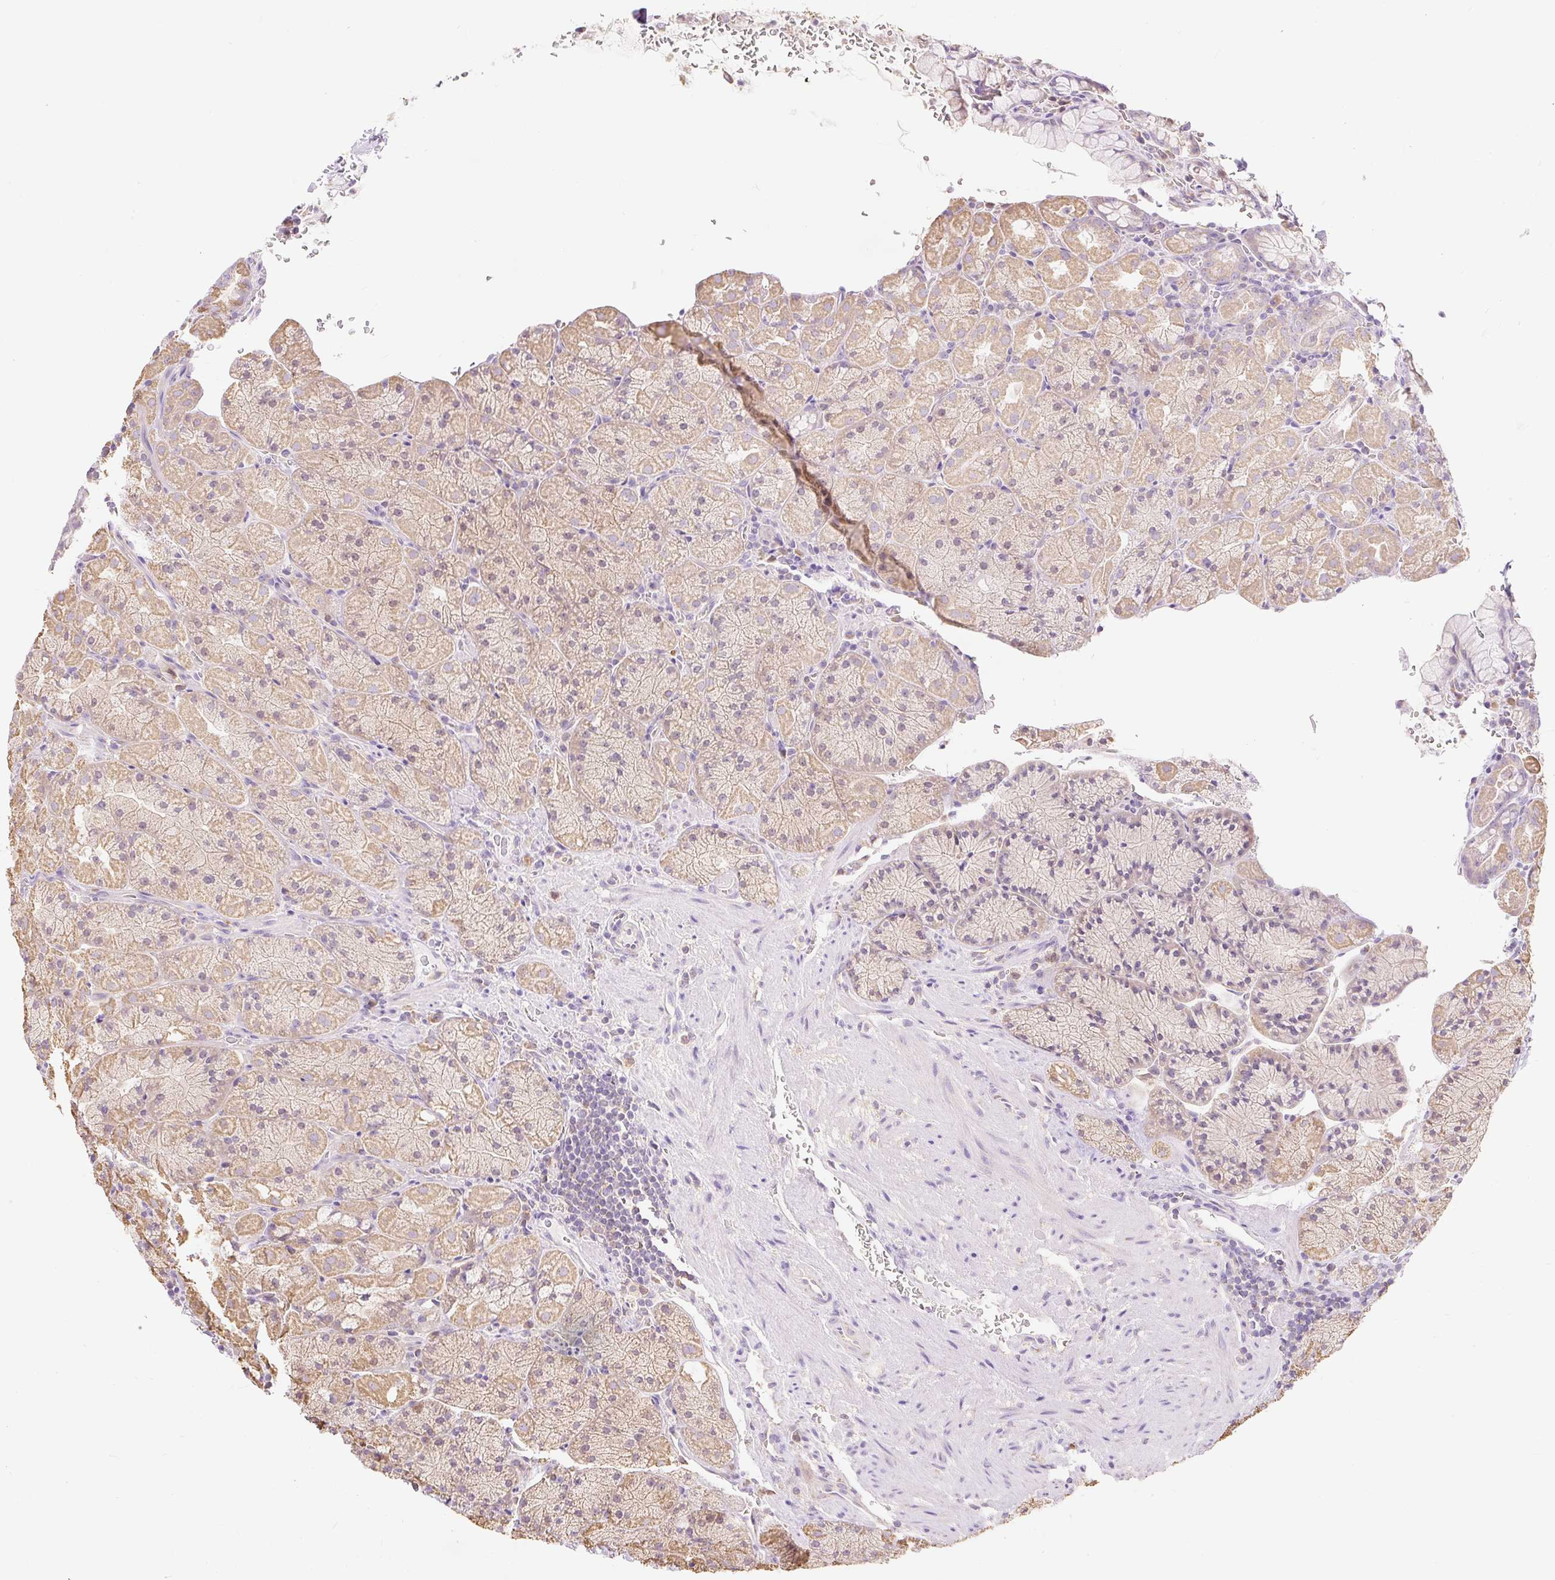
{"staining": {"intensity": "weak", "quantity": ">75%", "location": "cytoplasmic/membranous"}, "tissue": "stomach", "cell_type": "Glandular cells", "image_type": "normal", "snomed": [{"axis": "morphology", "description": "Normal tissue, NOS"}, {"axis": "topography", "description": "Stomach, upper"}, {"axis": "topography", "description": "Stomach, lower"}], "caption": "The immunohistochemical stain highlights weak cytoplasmic/membranous expression in glandular cells of unremarkable stomach.", "gene": "DHX35", "patient": {"sex": "male", "age": 80}}